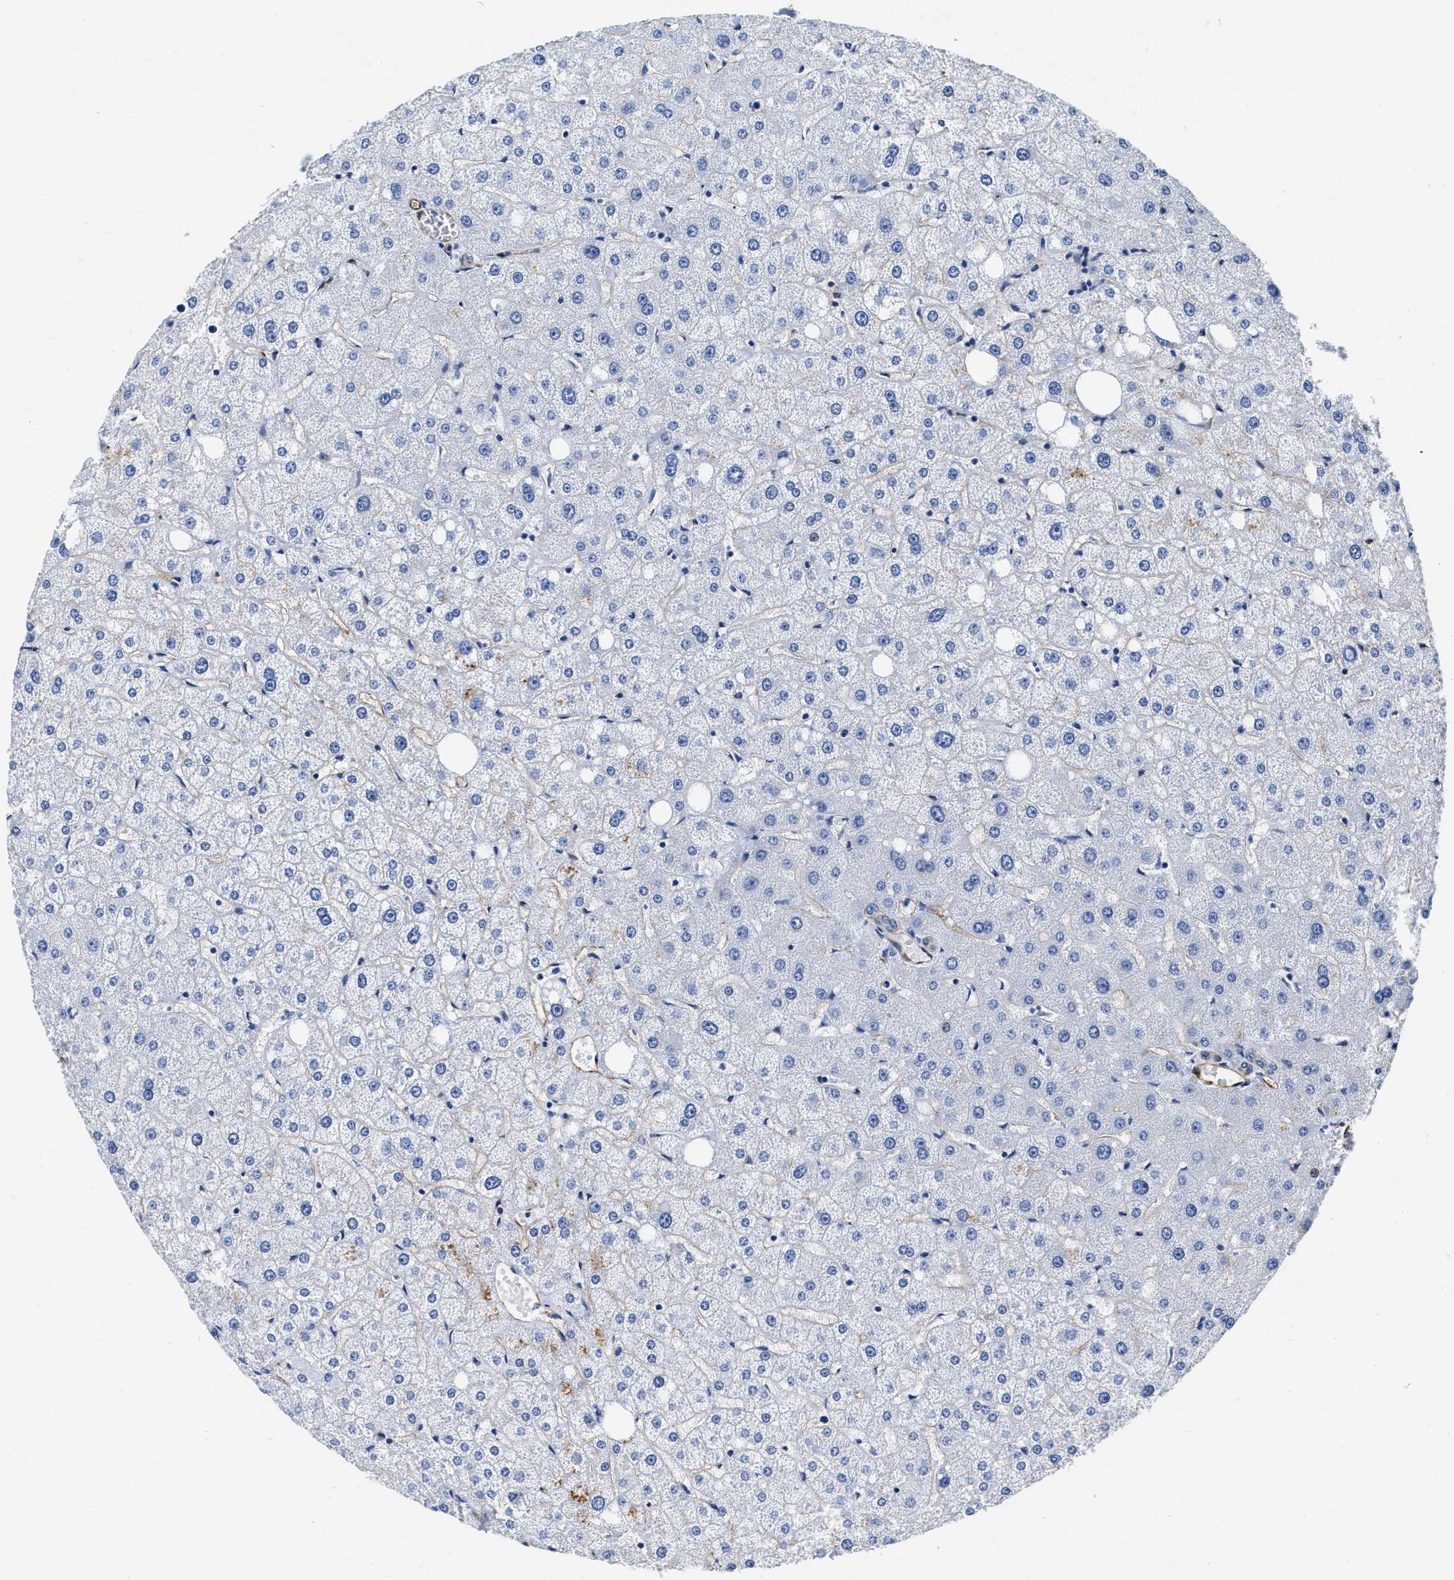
{"staining": {"intensity": "negative", "quantity": "none", "location": "none"}, "tissue": "liver", "cell_type": "Cholangiocytes", "image_type": "normal", "snomed": [{"axis": "morphology", "description": "Normal tissue, NOS"}, {"axis": "topography", "description": "Liver"}], "caption": "The histopathology image shows no staining of cholangiocytes in unremarkable liver.", "gene": "TVP23B", "patient": {"sex": "male", "age": 73}}